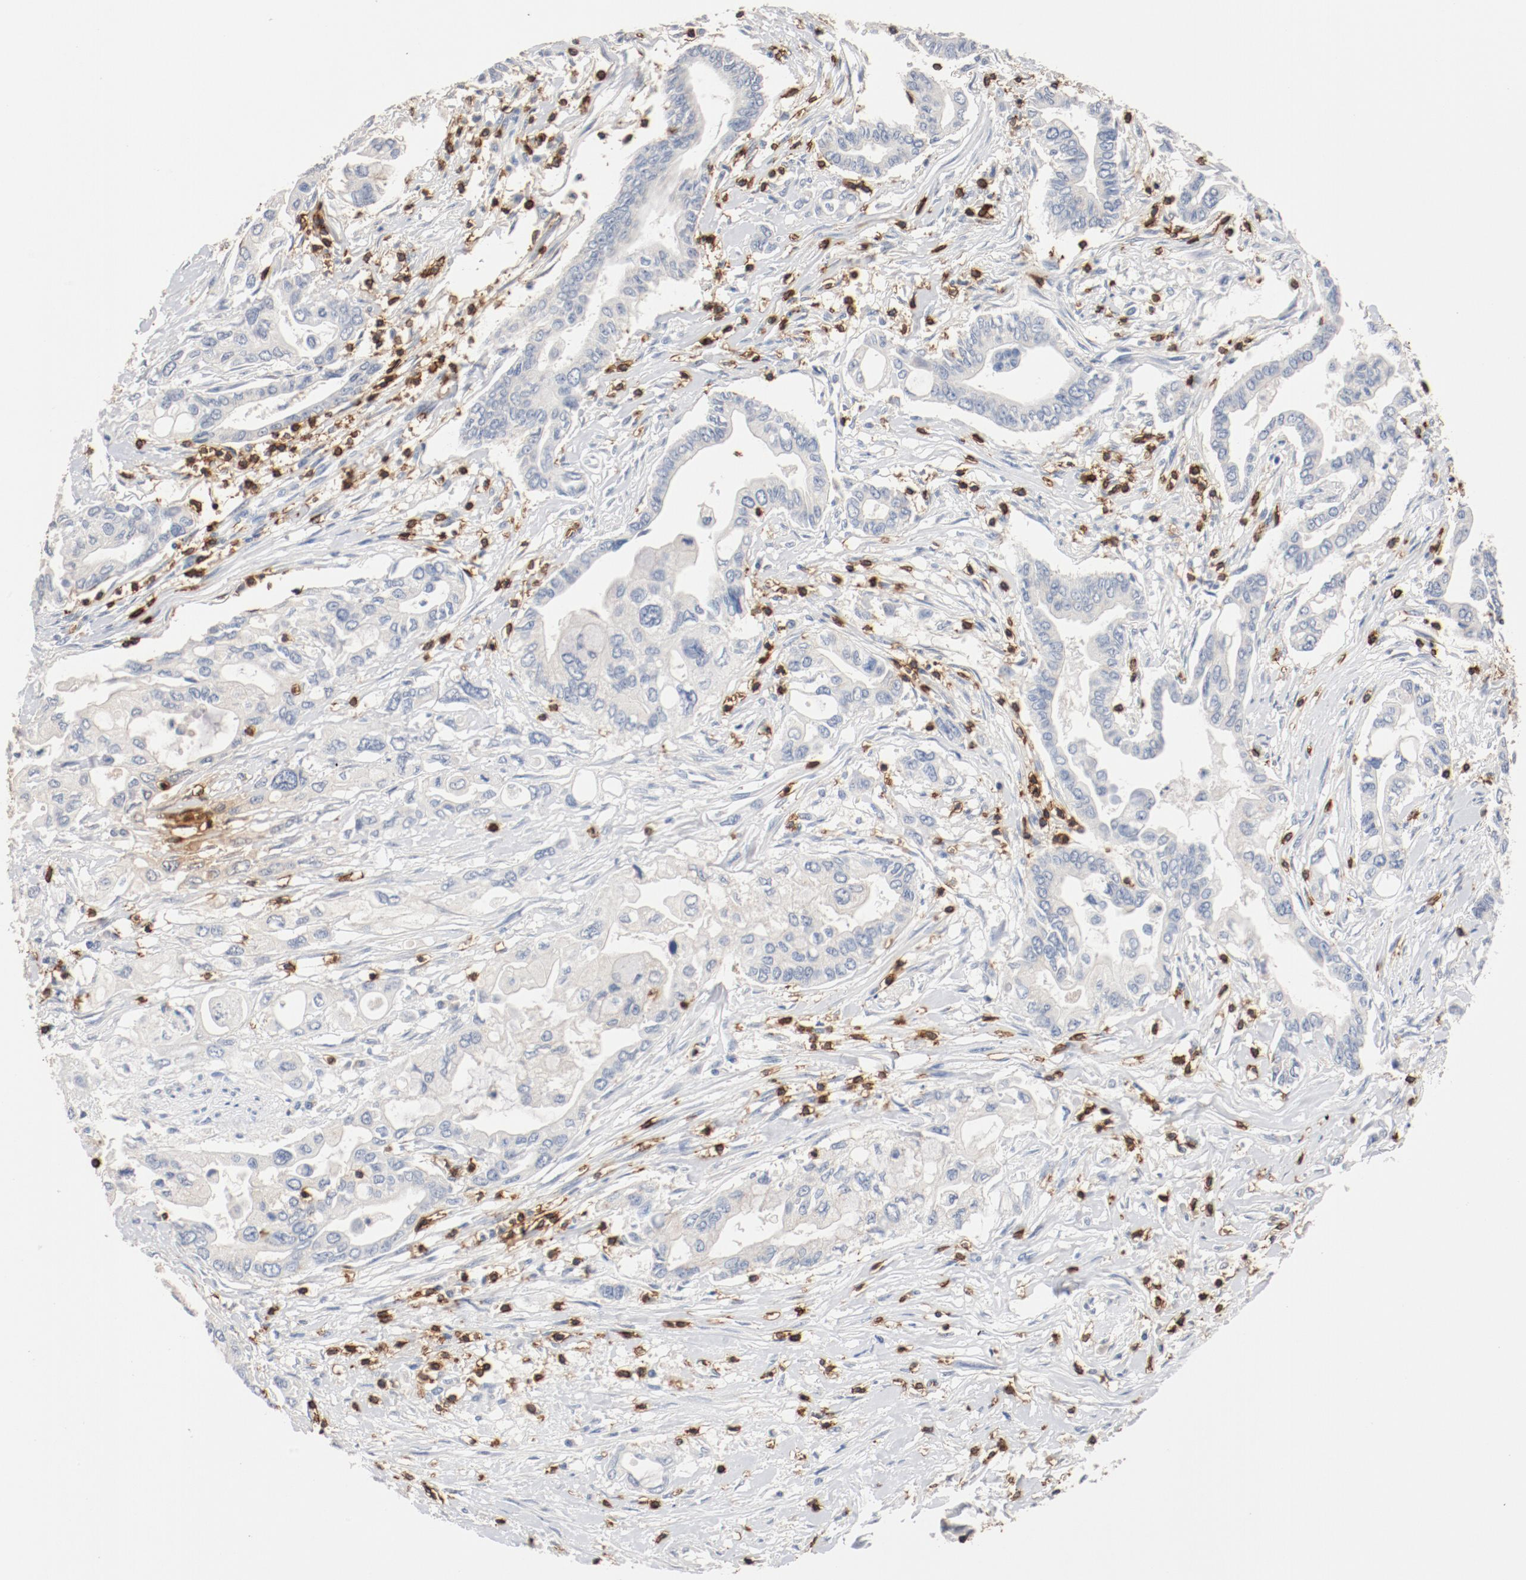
{"staining": {"intensity": "negative", "quantity": "none", "location": "none"}, "tissue": "pancreatic cancer", "cell_type": "Tumor cells", "image_type": "cancer", "snomed": [{"axis": "morphology", "description": "Adenocarcinoma, NOS"}, {"axis": "topography", "description": "Pancreas"}], "caption": "Immunohistochemical staining of adenocarcinoma (pancreatic) reveals no significant staining in tumor cells. (Brightfield microscopy of DAB (3,3'-diaminobenzidine) immunohistochemistry (IHC) at high magnification).", "gene": "CD247", "patient": {"sex": "female", "age": 57}}